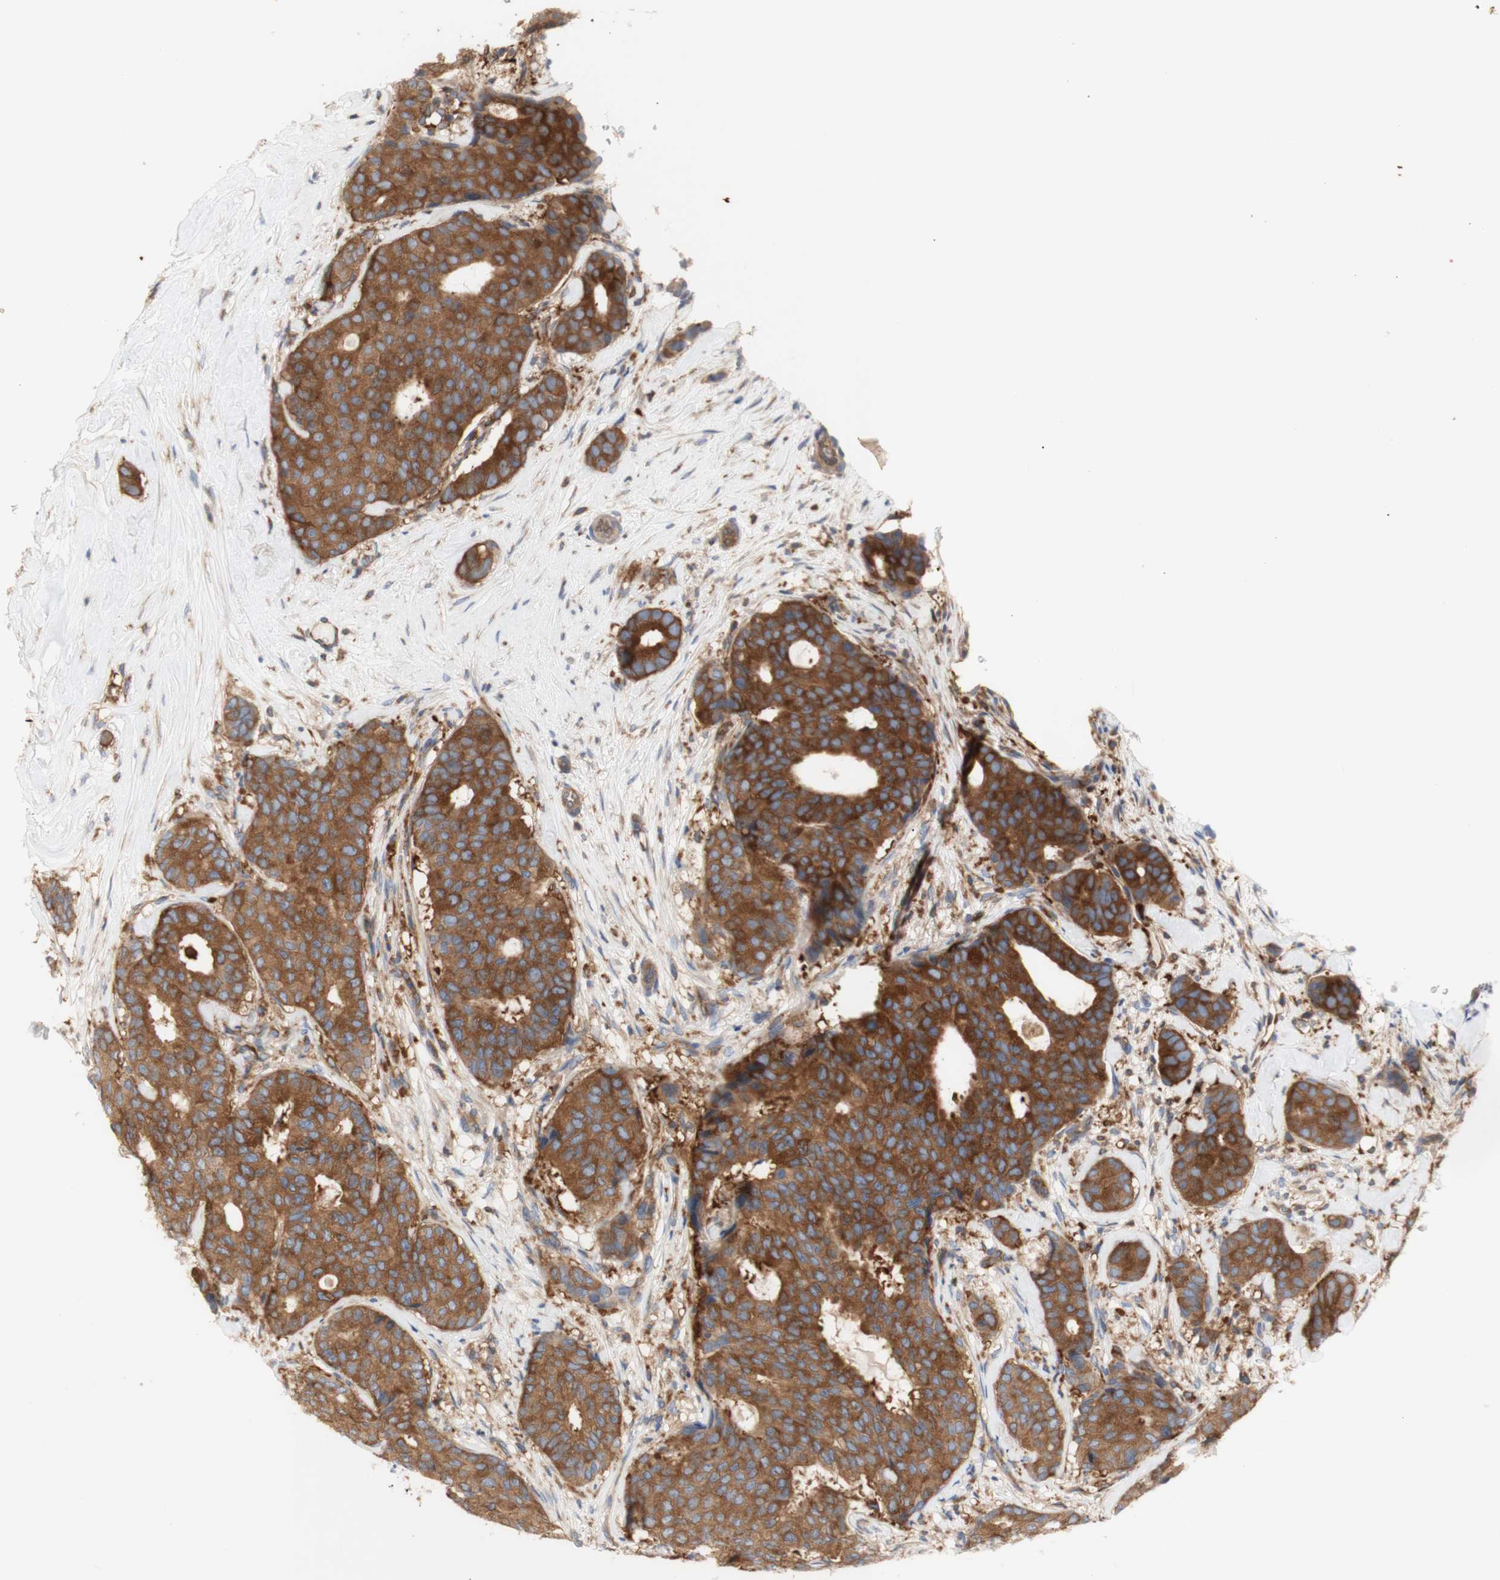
{"staining": {"intensity": "strong", "quantity": ">75%", "location": "cytoplasmic/membranous"}, "tissue": "breast cancer", "cell_type": "Tumor cells", "image_type": "cancer", "snomed": [{"axis": "morphology", "description": "Duct carcinoma"}, {"axis": "topography", "description": "Breast"}], "caption": "Breast invasive ductal carcinoma stained for a protein demonstrates strong cytoplasmic/membranous positivity in tumor cells.", "gene": "IKBKG", "patient": {"sex": "female", "age": 75}}